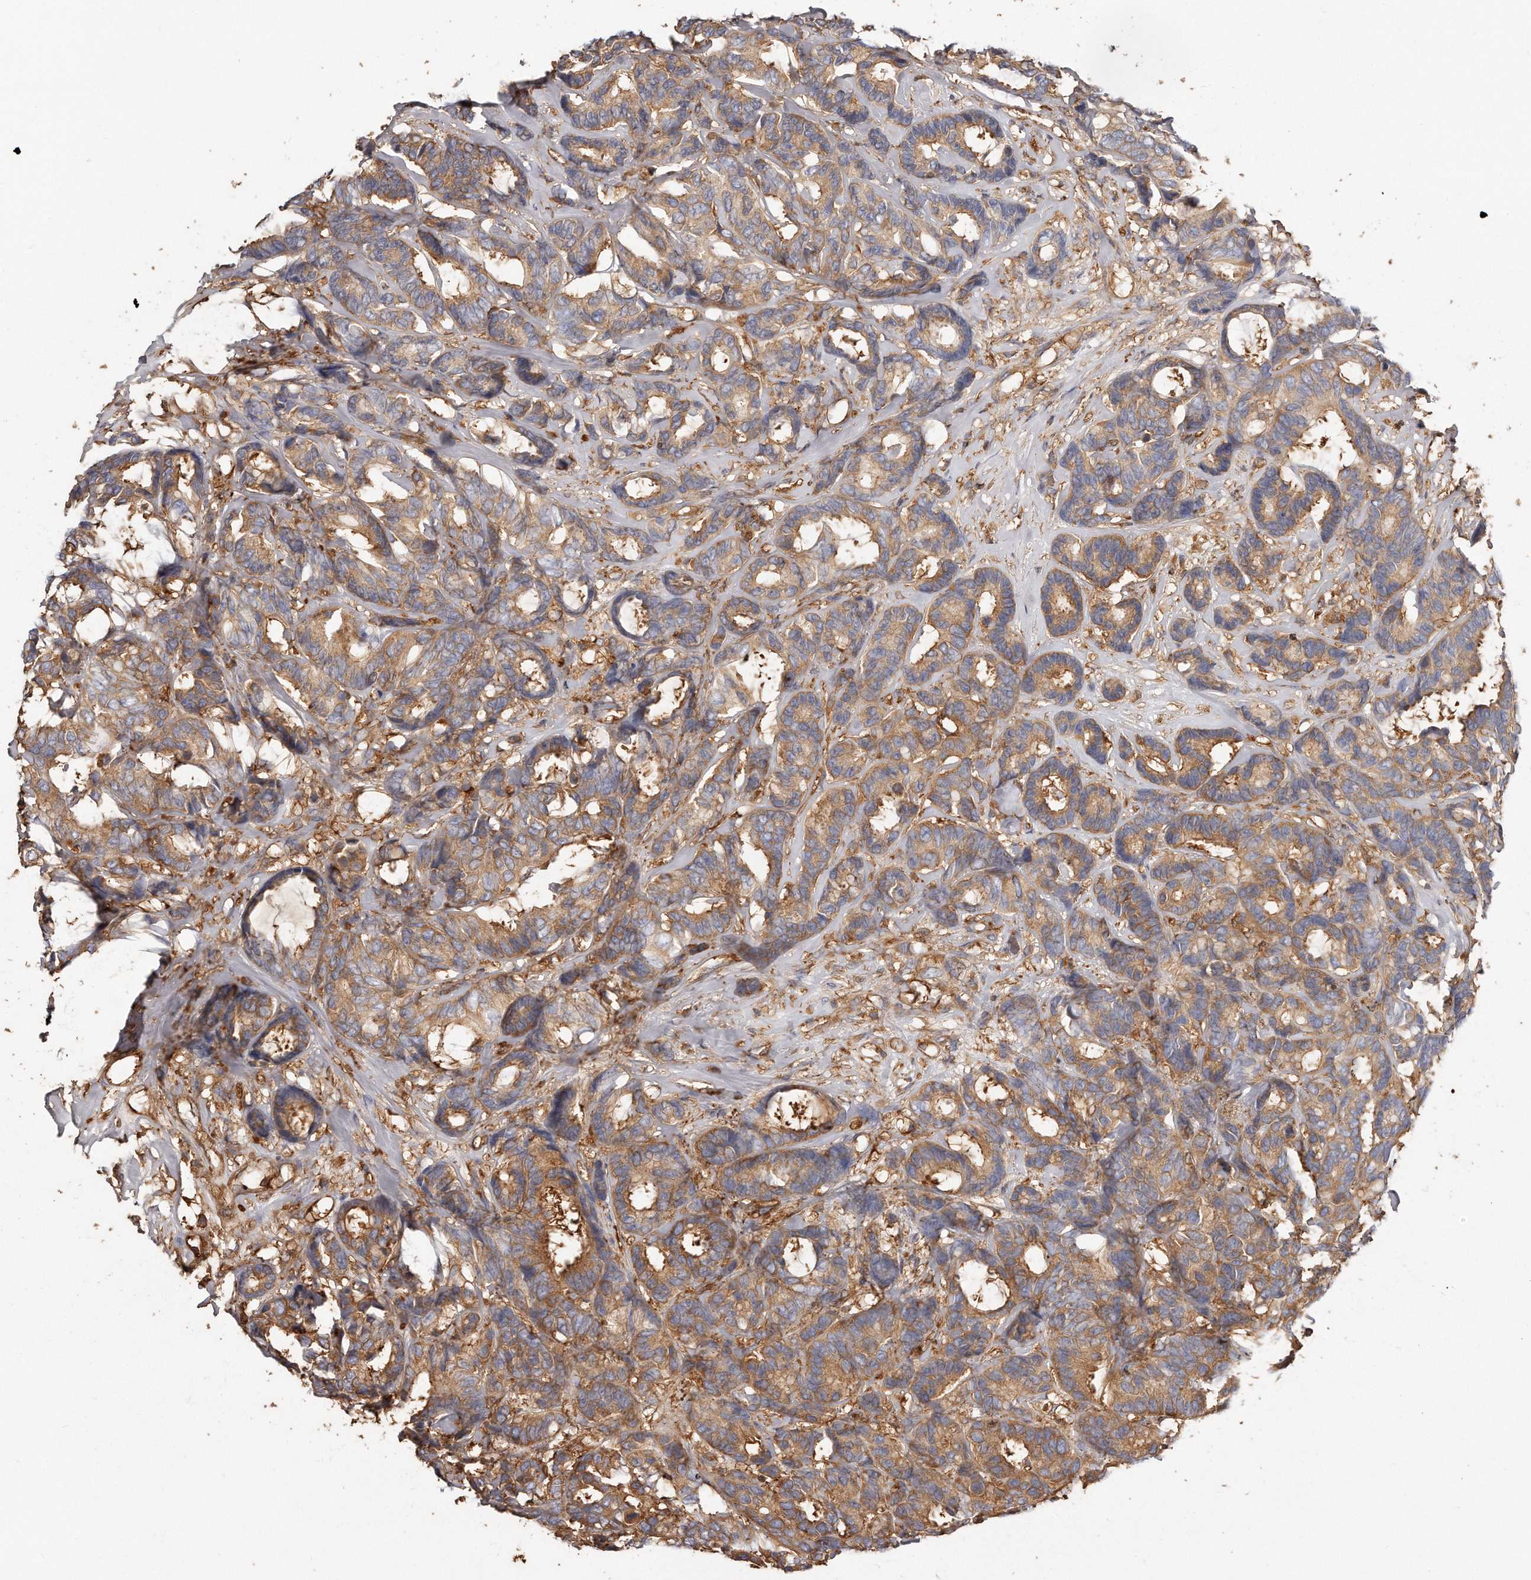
{"staining": {"intensity": "moderate", "quantity": ">75%", "location": "cytoplasmic/membranous"}, "tissue": "breast cancer", "cell_type": "Tumor cells", "image_type": "cancer", "snomed": [{"axis": "morphology", "description": "Duct carcinoma"}, {"axis": "topography", "description": "Breast"}], "caption": "A brown stain shows moderate cytoplasmic/membranous expression of a protein in human breast intraductal carcinoma tumor cells. The staining is performed using DAB (3,3'-diaminobenzidine) brown chromogen to label protein expression. The nuclei are counter-stained blue using hematoxylin.", "gene": "CAP1", "patient": {"sex": "female", "age": 87}}